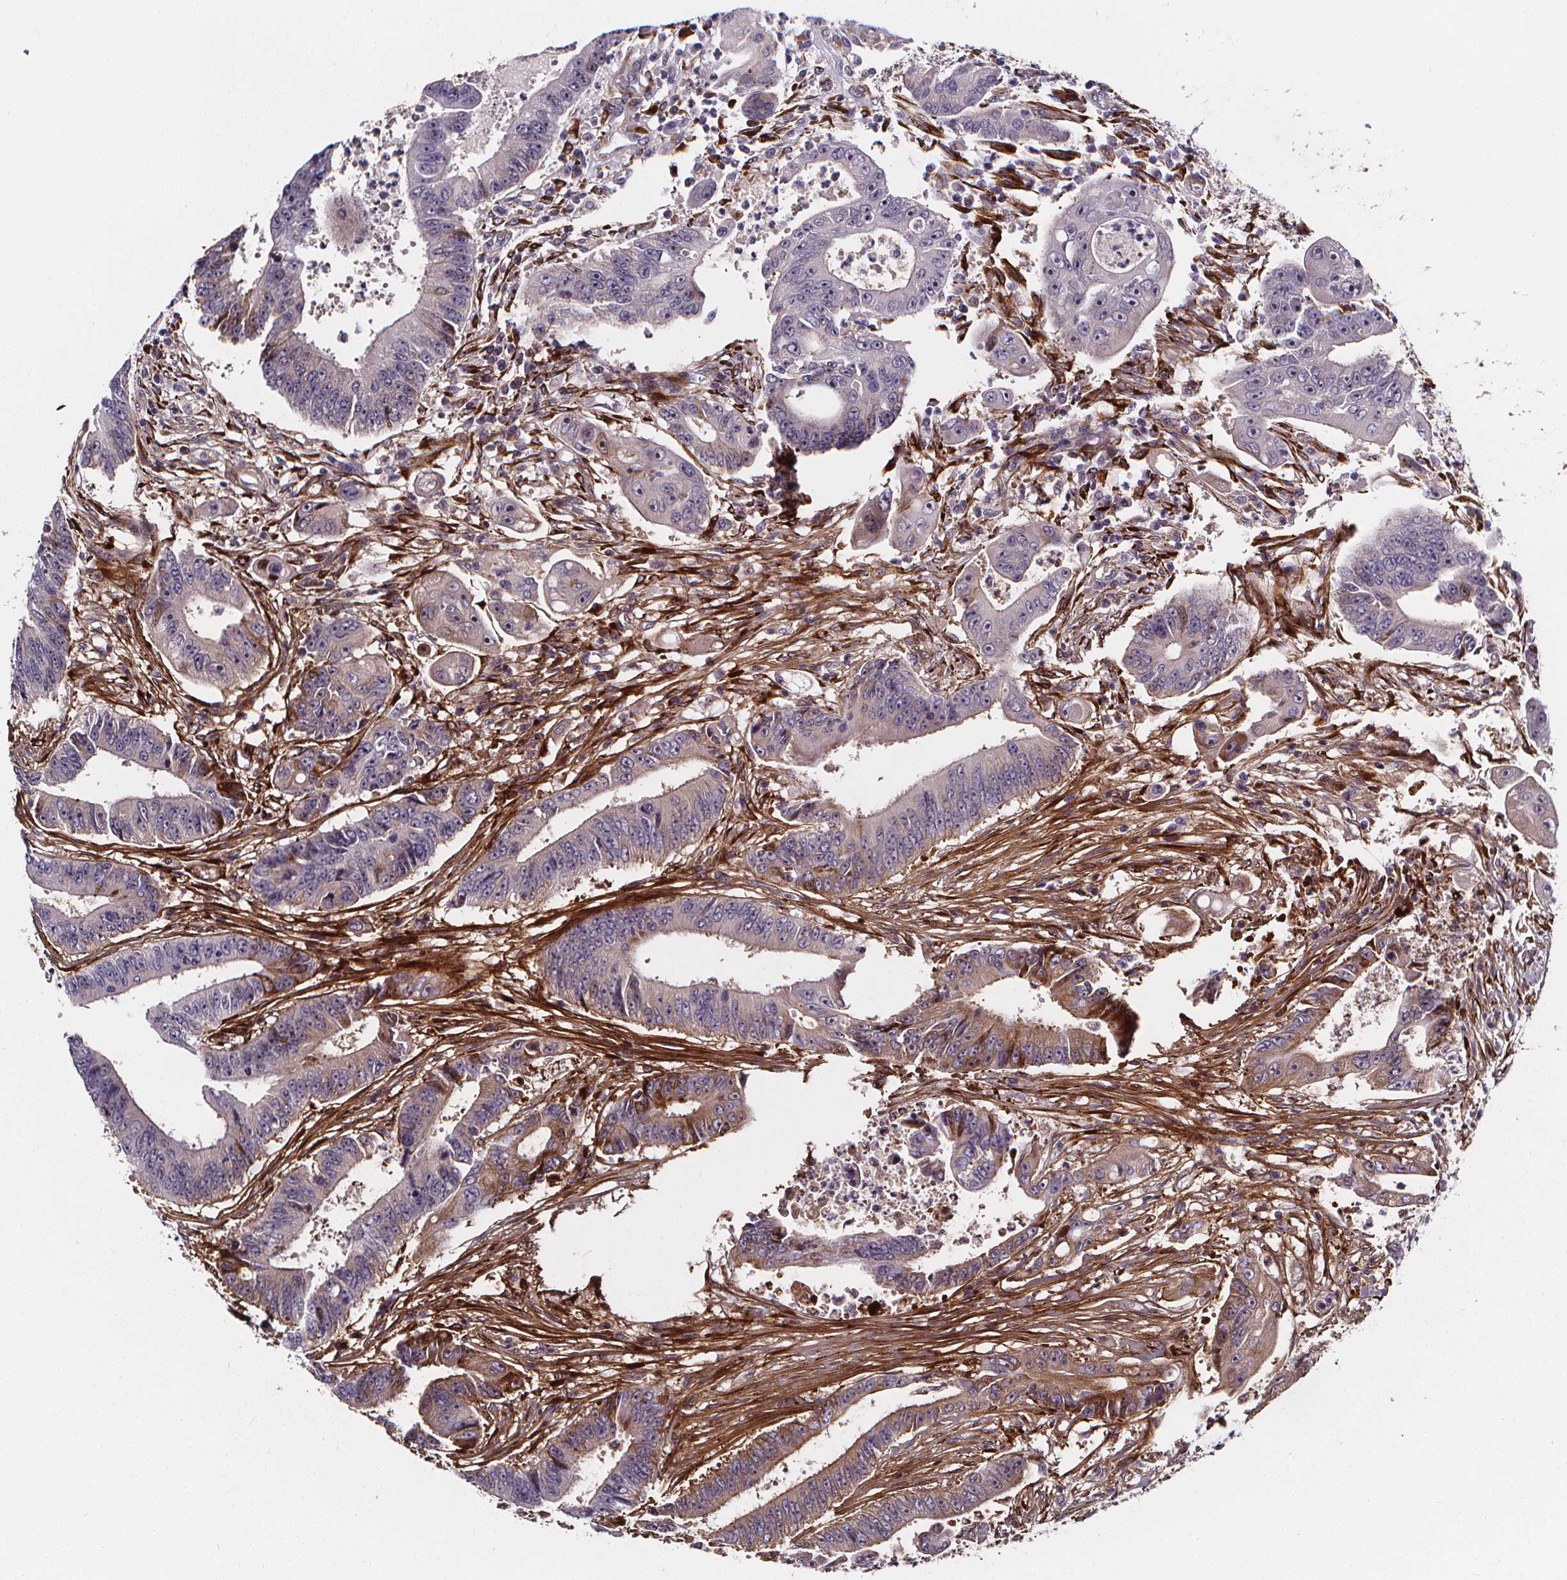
{"staining": {"intensity": "negative", "quantity": "none", "location": "none"}, "tissue": "colorectal cancer", "cell_type": "Tumor cells", "image_type": "cancer", "snomed": [{"axis": "morphology", "description": "Adenocarcinoma, NOS"}, {"axis": "topography", "description": "Rectum"}], "caption": "High power microscopy image of an IHC image of colorectal cancer, revealing no significant expression in tumor cells.", "gene": "AEBP1", "patient": {"sex": "male", "age": 54}}